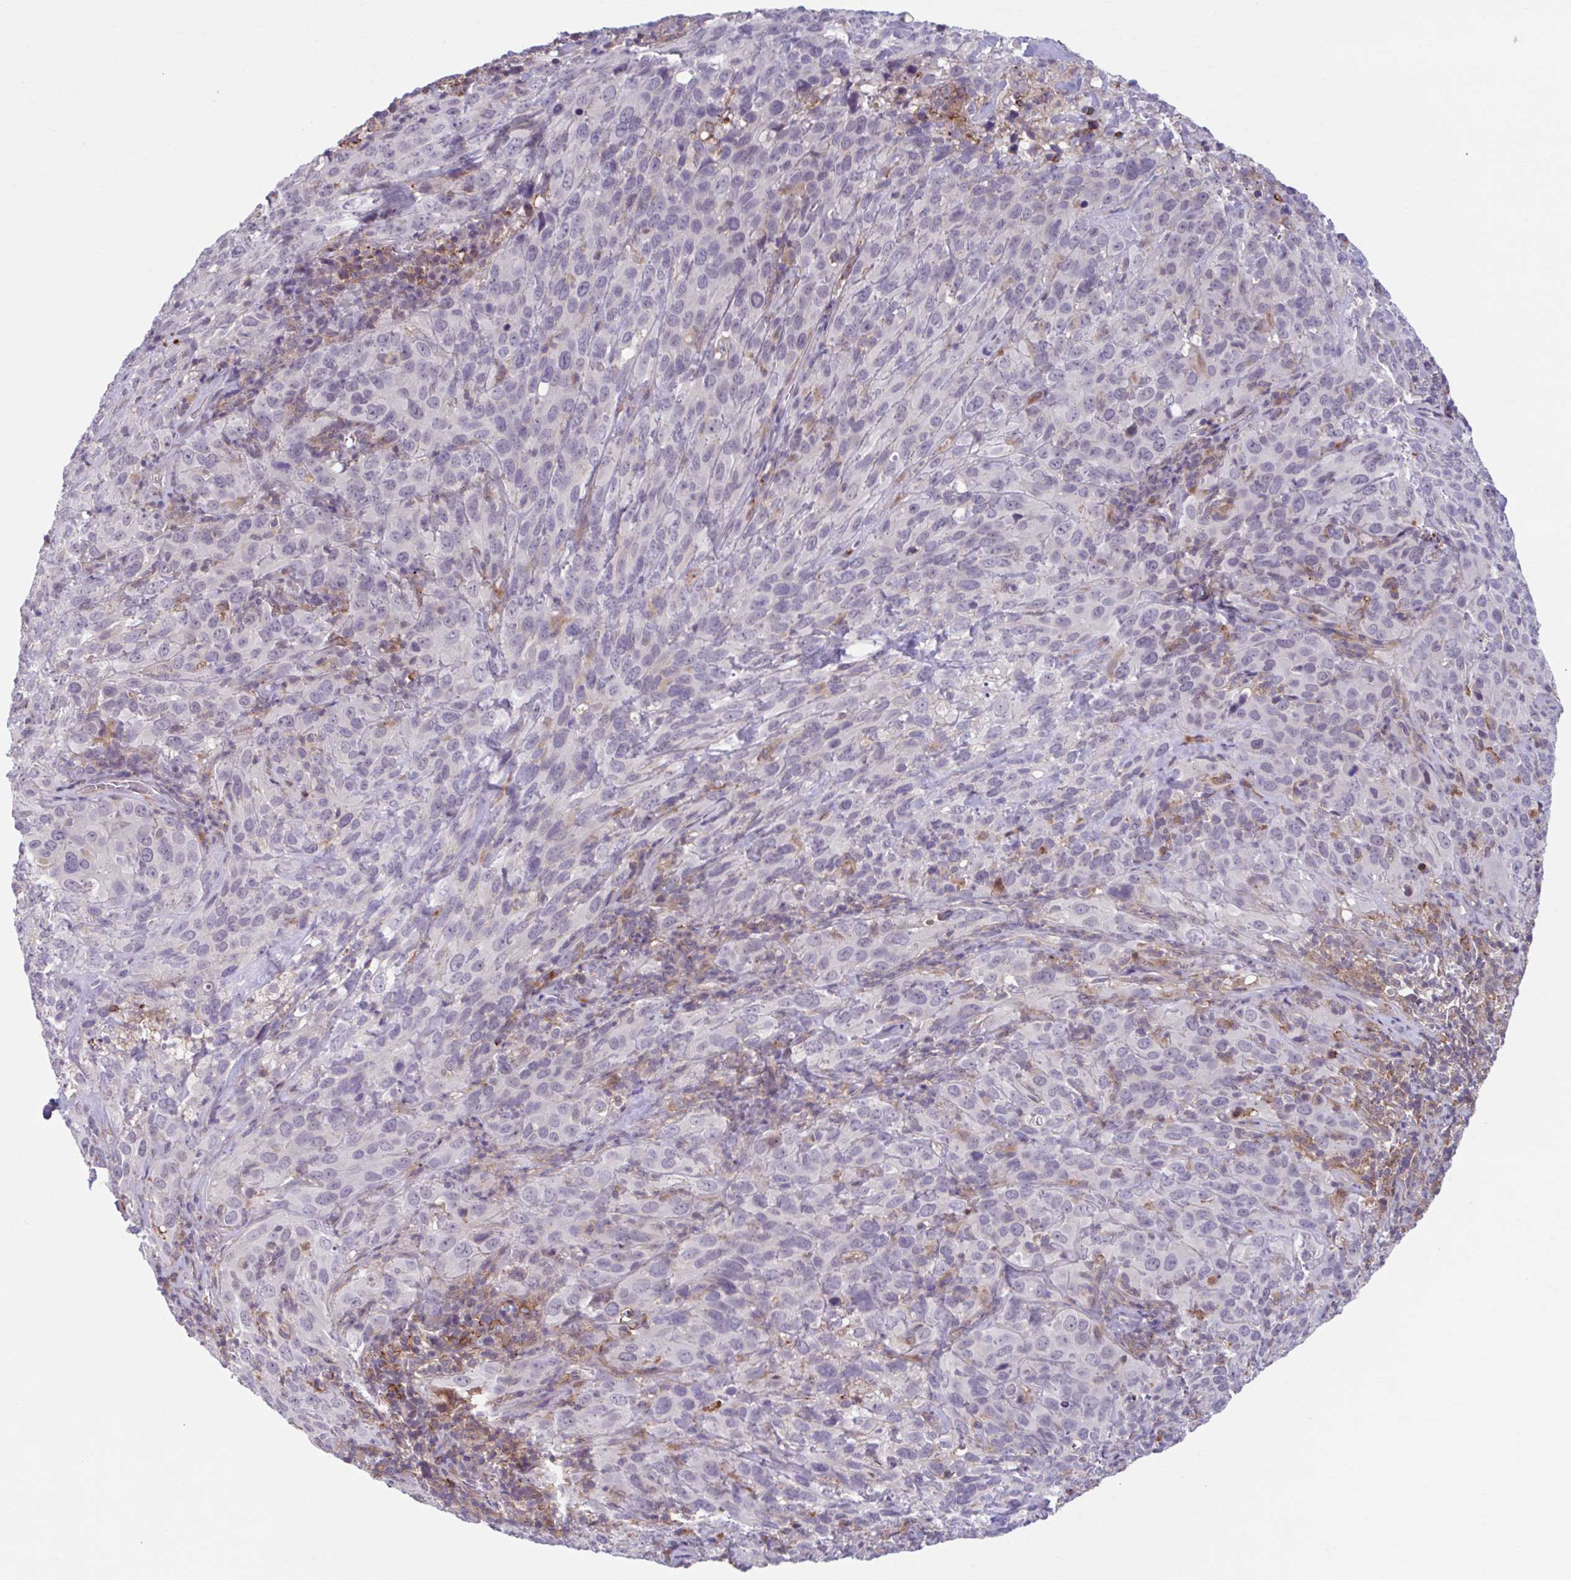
{"staining": {"intensity": "negative", "quantity": "none", "location": "none"}, "tissue": "cervical cancer", "cell_type": "Tumor cells", "image_type": "cancer", "snomed": [{"axis": "morphology", "description": "Squamous cell carcinoma, NOS"}, {"axis": "topography", "description": "Cervix"}], "caption": "Micrograph shows no significant protein staining in tumor cells of squamous cell carcinoma (cervical). (Immunohistochemistry, brightfield microscopy, high magnification).", "gene": "ADAT3", "patient": {"sex": "female", "age": 51}}